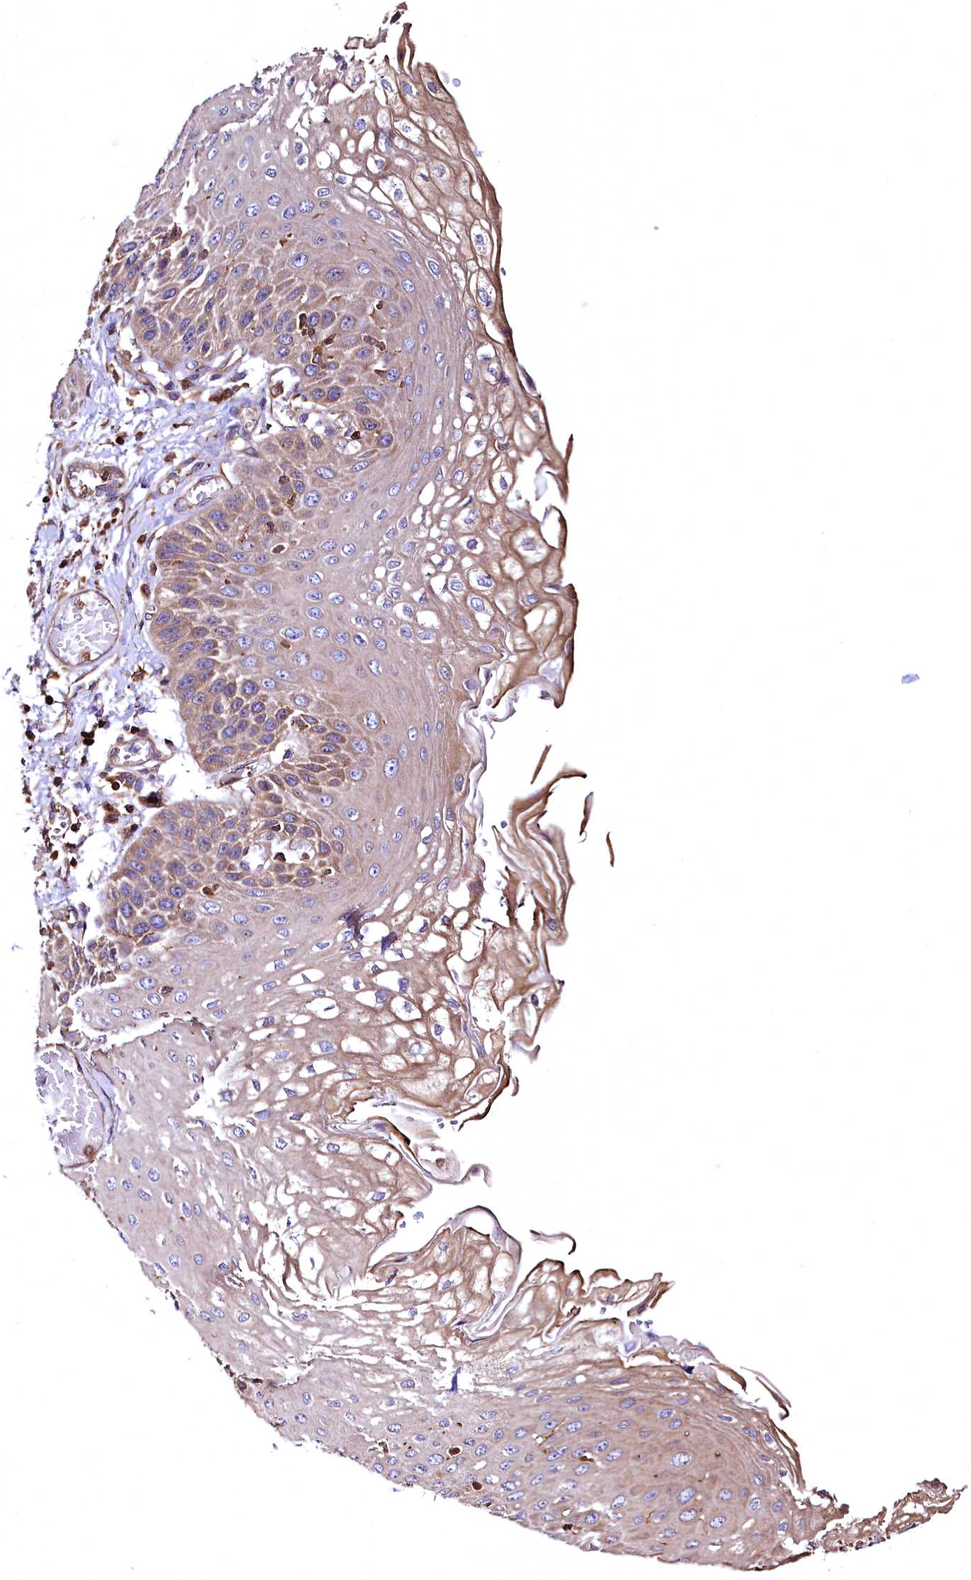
{"staining": {"intensity": "moderate", "quantity": "25%-75%", "location": "cytoplasmic/membranous"}, "tissue": "esophagus", "cell_type": "Squamous epithelial cells", "image_type": "normal", "snomed": [{"axis": "morphology", "description": "Normal tissue, NOS"}, {"axis": "topography", "description": "Esophagus"}], "caption": "Protein positivity by IHC shows moderate cytoplasmic/membranous staining in about 25%-75% of squamous epithelial cells in unremarkable esophagus. (Brightfield microscopy of DAB IHC at high magnification).", "gene": "RARS2", "patient": {"sex": "male", "age": 81}}